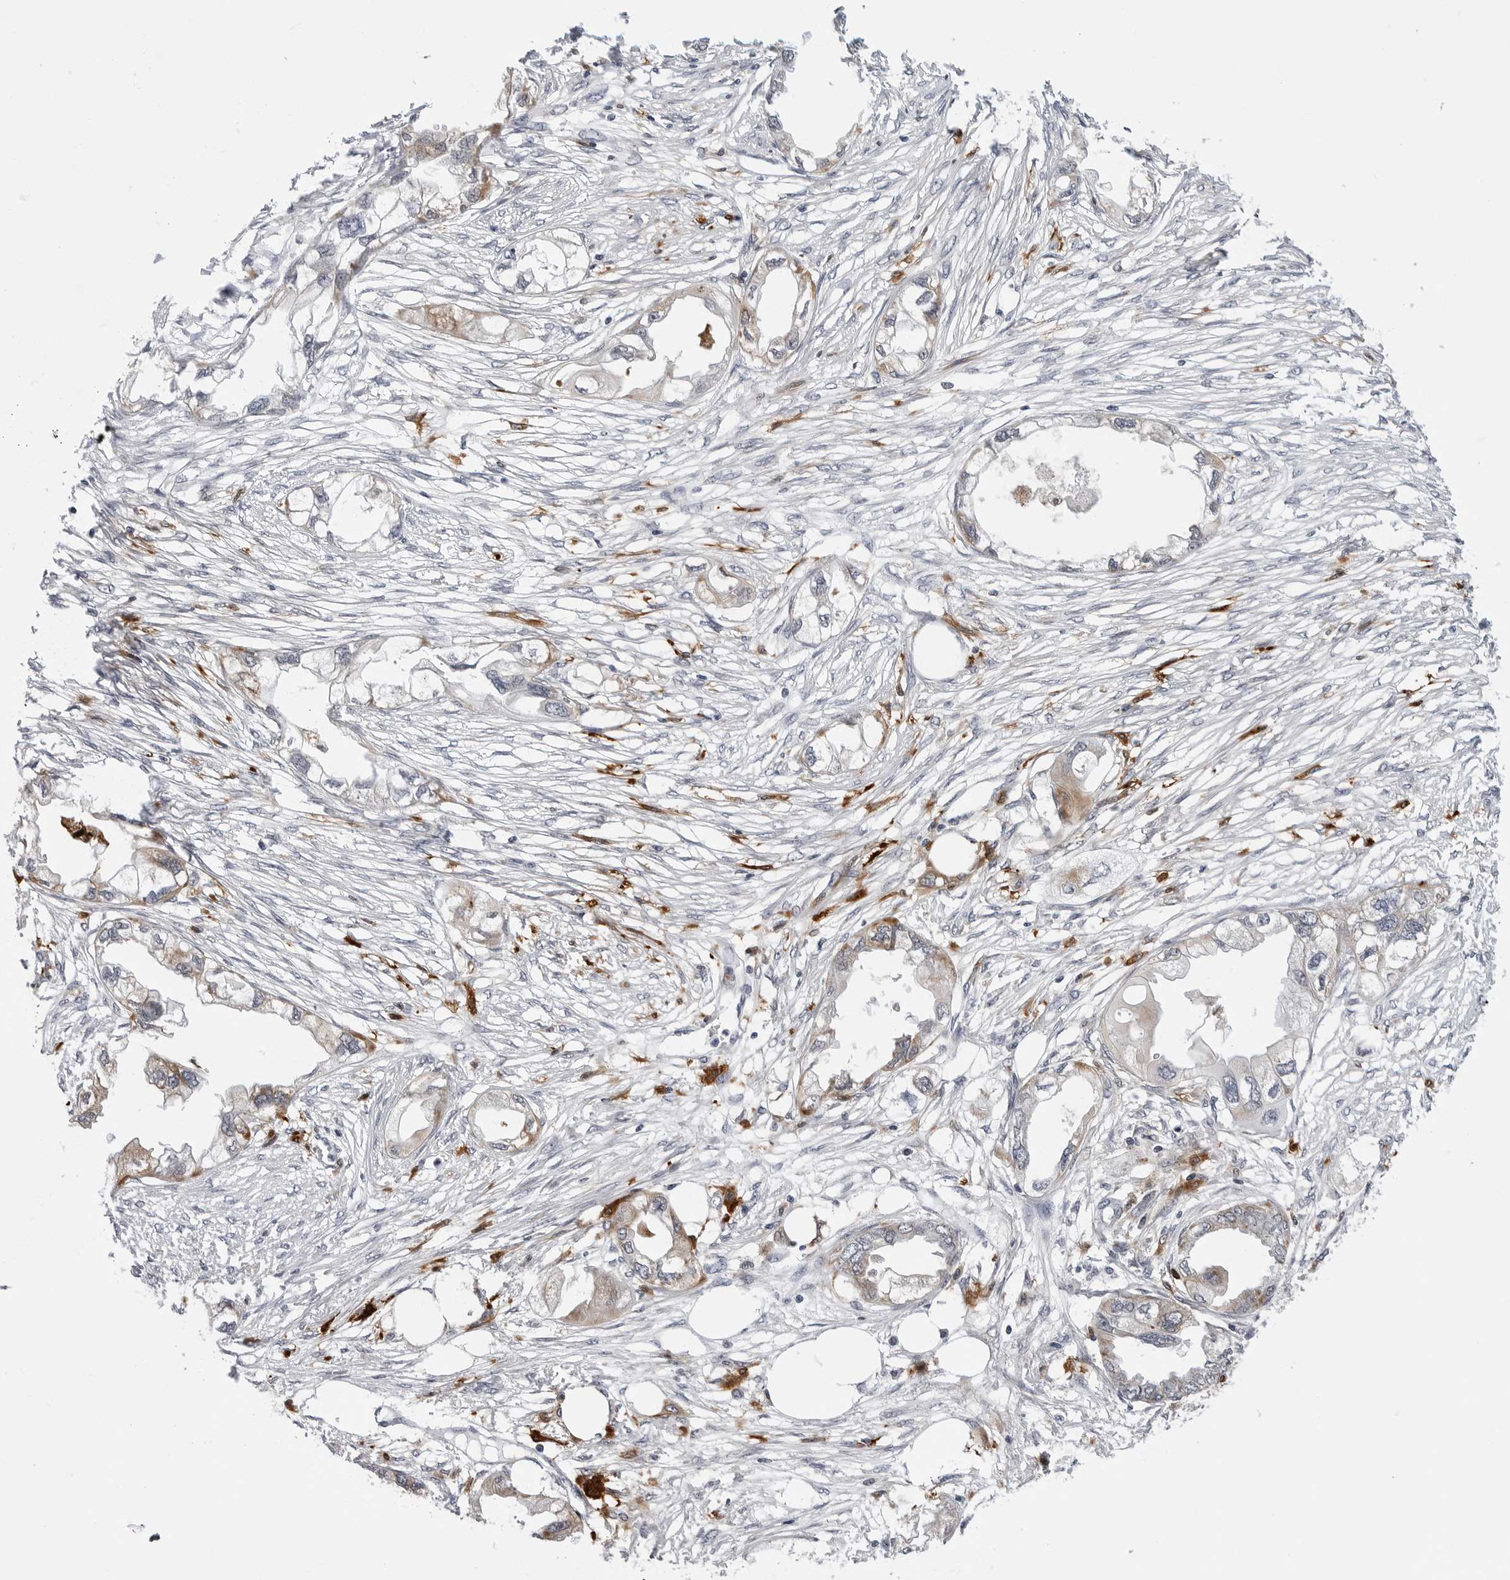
{"staining": {"intensity": "weak", "quantity": "<25%", "location": "cytoplasmic/membranous"}, "tissue": "endometrial cancer", "cell_type": "Tumor cells", "image_type": "cancer", "snomed": [{"axis": "morphology", "description": "Adenocarcinoma, NOS"}, {"axis": "morphology", "description": "Adenocarcinoma, metastatic, NOS"}, {"axis": "topography", "description": "Adipose tissue"}, {"axis": "topography", "description": "Endometrium"}], "caption": "IHC micrograph of neoplastic tissue: human endometrial adenocarcinoma stained with DAB (3,3'-diaminobenzidine) reveals no significant protein positivity in tumor cells.", "gene": "CDK20", "patient": {"sex": "female", "age": 67}}